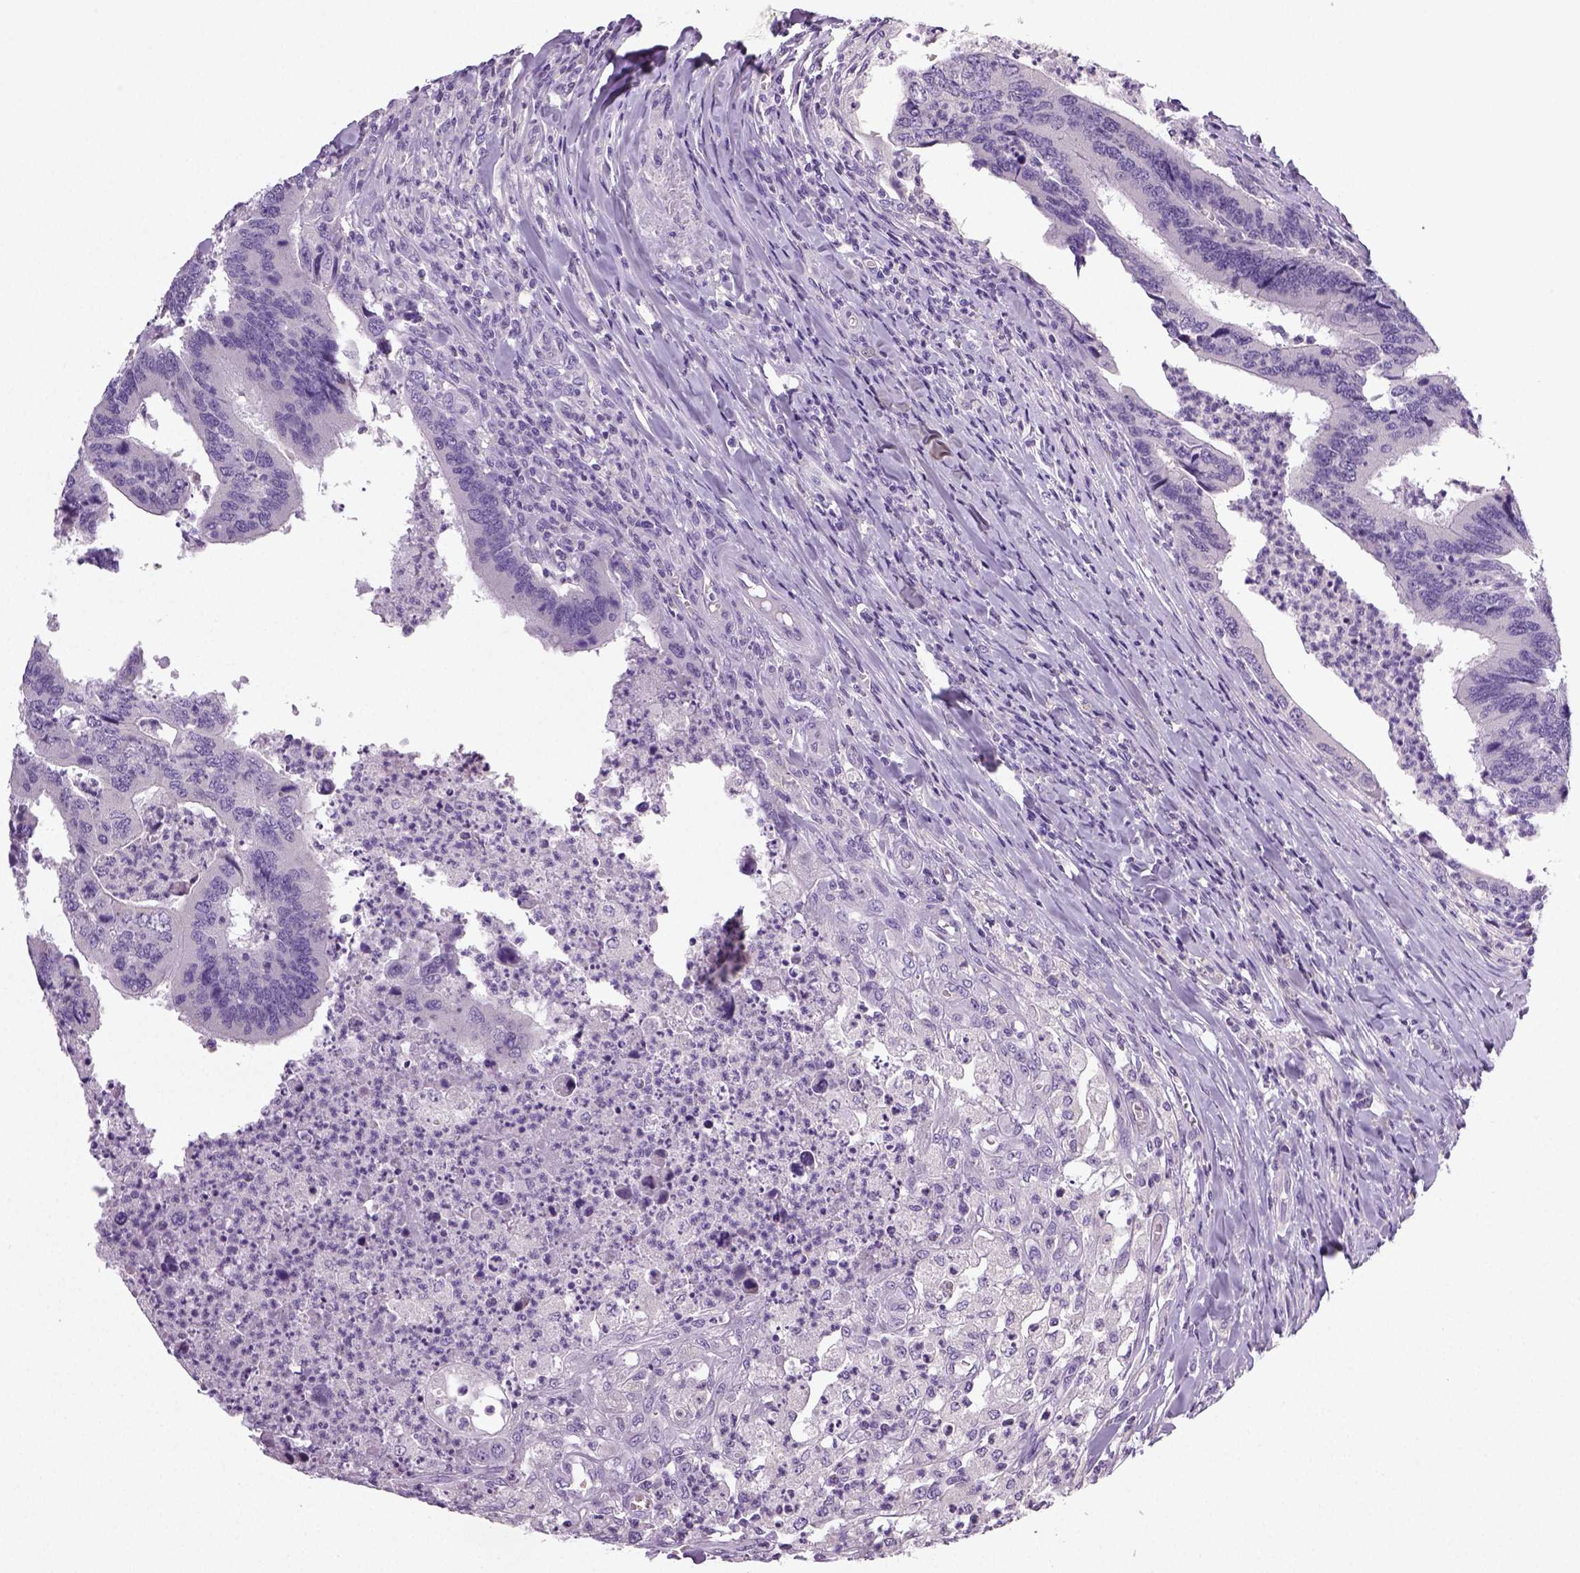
{"staining": {"intensity": "negative", "quantity": "none", "location": "none"}, "tissue": "colorectal cancer", "cell_type": "Tumor cells", "image_type": "cancer", "snomed": [{"axis": "morphology", "description": "Adenocarcinoma, NOS"}, {"axis": "topography", "description": "Colon"}], "caption": "Immunohistochemical staining of human adenocarcinoma (colorectal) demonstrates no significant expression in tumor cells.", "gene": "NECAB2", "patient": {"sex": "female", "age": 67}}